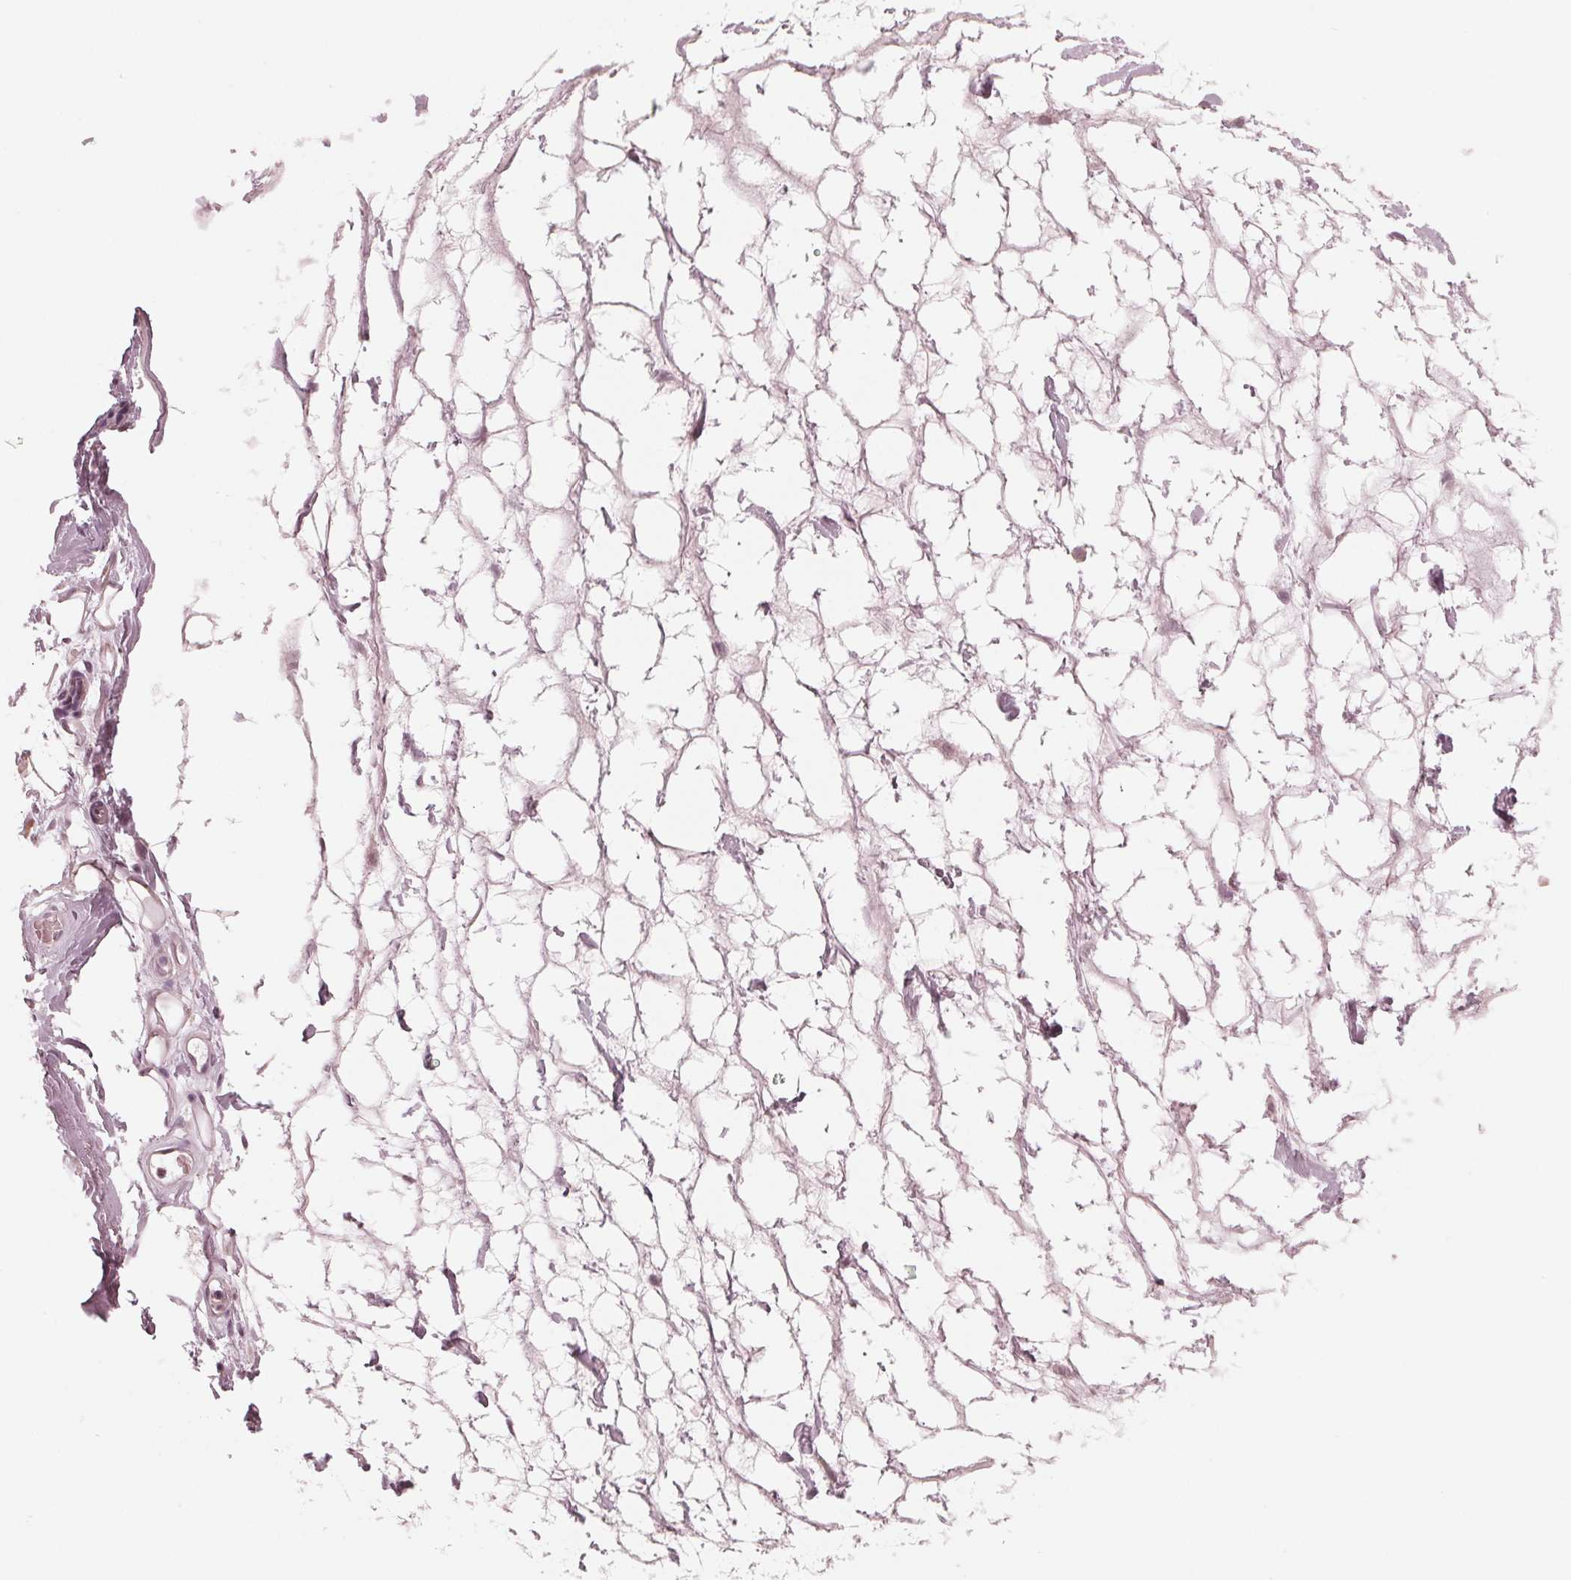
{"staining": {"intensity": "negative", "quantity": "none", "location": "none"}, "tissue": "adipose tissue", "cell_type": "Adipocytes", "image_type": "normal", "snomed": [{"axis": "morphology", "description": "Normal tissue, NOS"}, {"axis": "topography", "description": "Lymph node"}, {"axis": "topography", "description": "Cartilage tissue"}, {"axis": "topography", "description": "Nasopharynx"}], "caption": "Immunohistochemistry image of normal human adipose tissue stained for a protein (brown), which displays no expression in adipocytes. (DAB (3,3'-diaminobenzidine) immunohistochemistry, high magnification).", "gene": "ADPRHL1", "patient": {"sex": "male", "age": 63}}